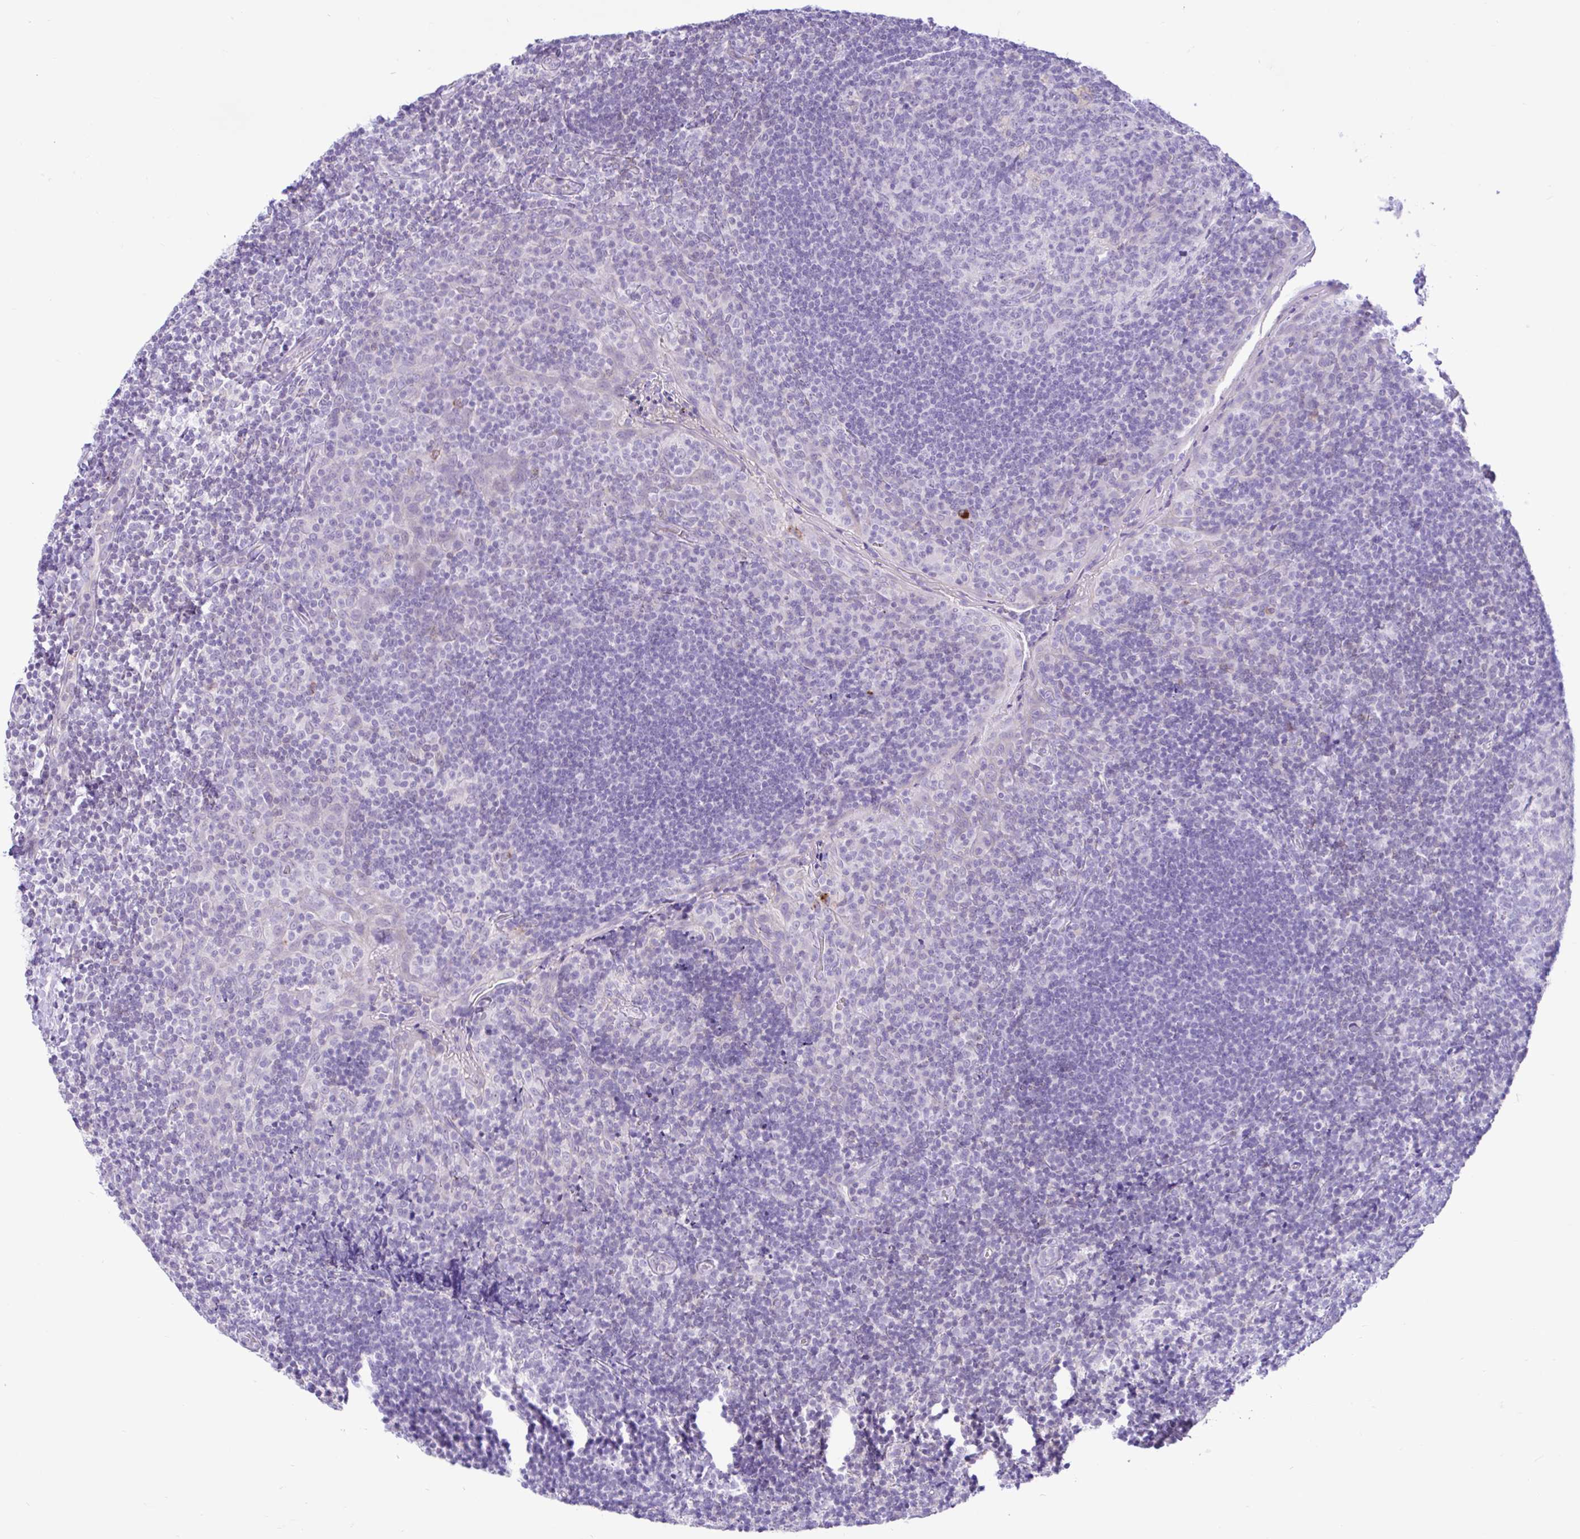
{"staining": {"intensity": "negative", "quantity": "none", "location": "none"}, "tissue": "tonsil", "cell_type": "Germinal center cells", "image_type": "normal", "snomed": [{"axis": "morphology", "description": "Normal tissue, NOS"}, {"axis": "topography", "description": "Tonsil"}], "caption": "DAB immunohistochemical staining of benign human tonsil exhibits no significant staining in germinal center cells. (DAB immunohistochemistry with hematoxylin counter stain).", "gene": "ZNF101", "patient": {"sex": "male", "age": 17}}